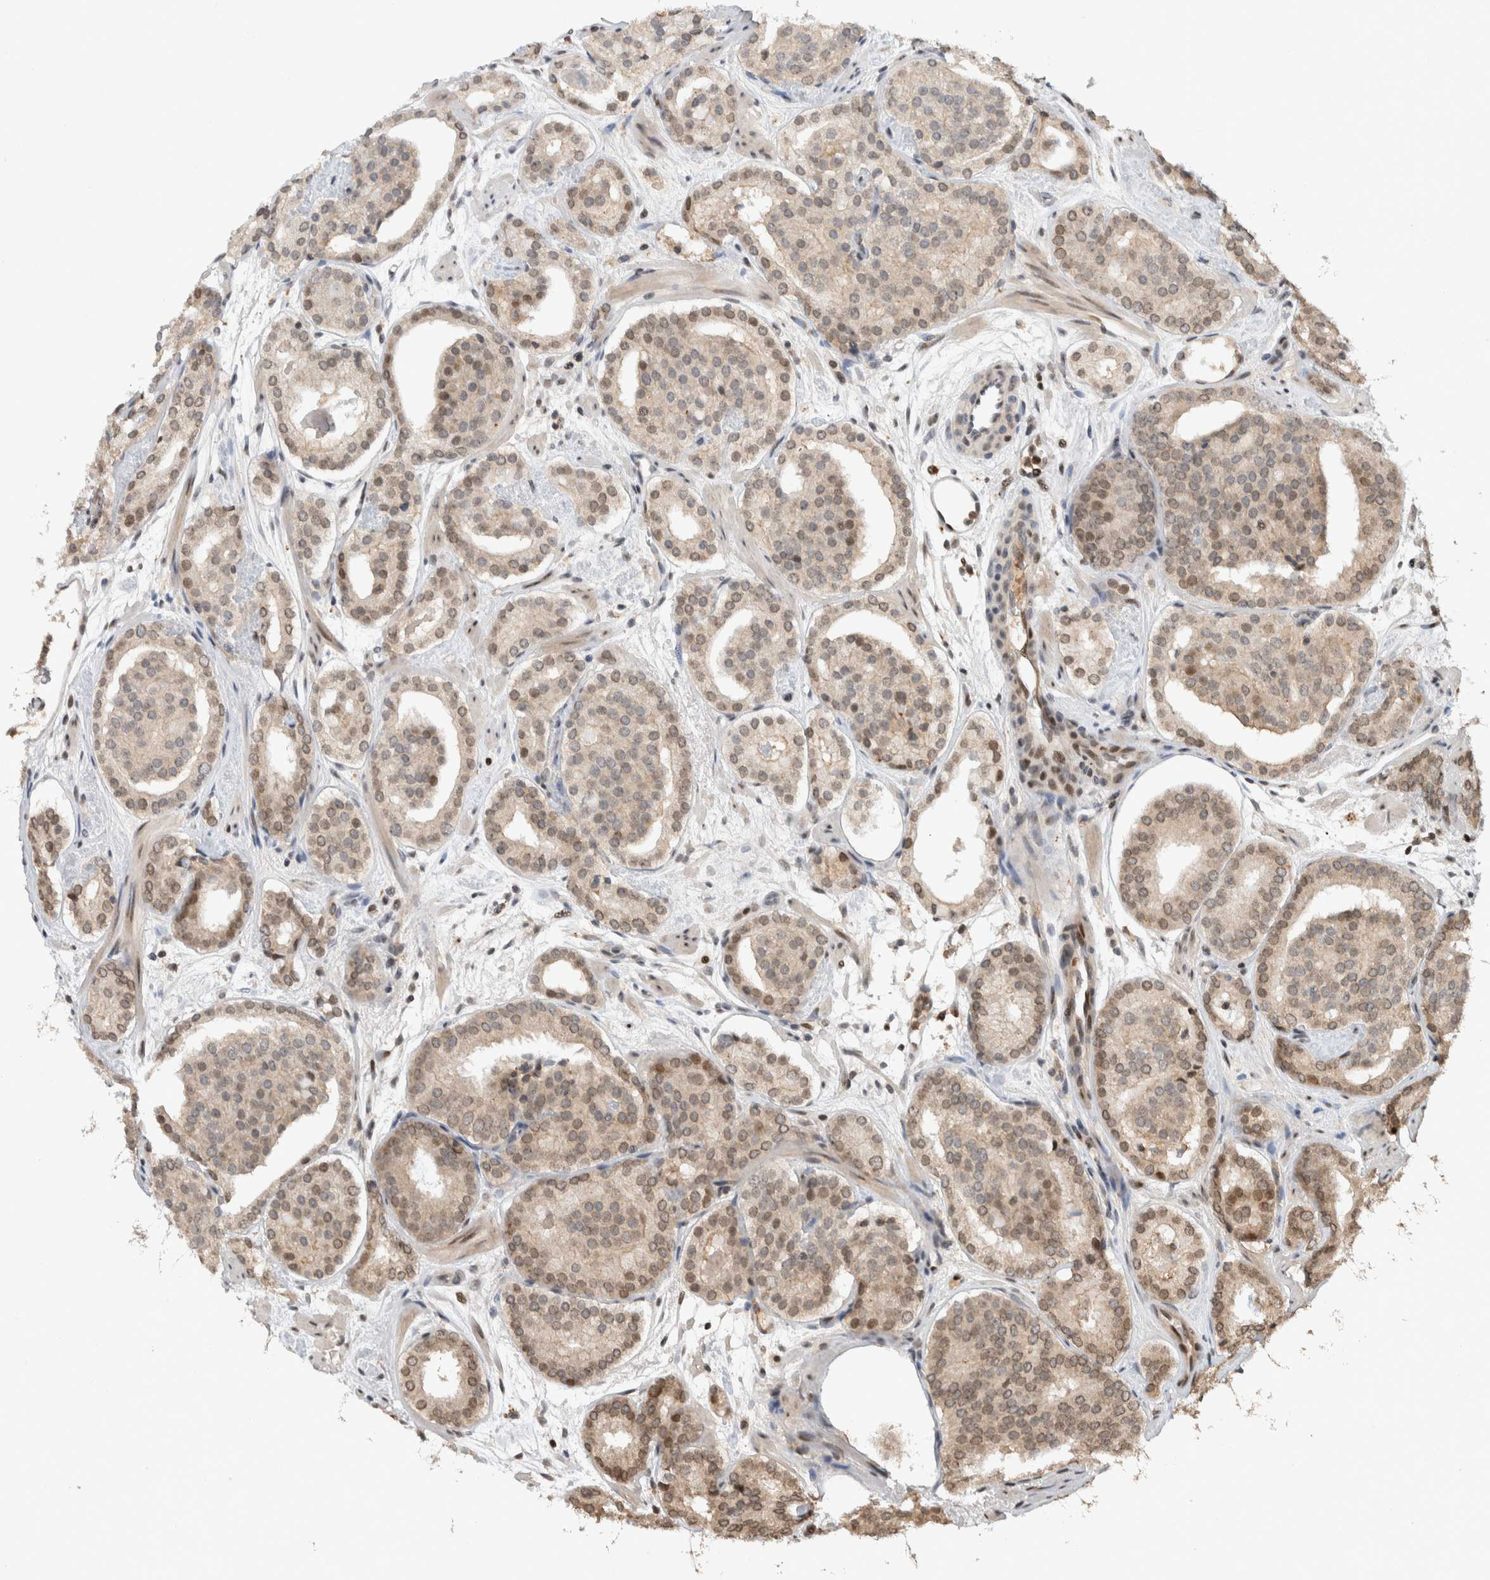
{"staining": {"intensity": "weak", "quantity": ">75%", "location": "cytoplasmic/membranous,nuclear"}, "tissue": "prostate cancer", "cell_type": "Tumor cells", "image_type": "cancer", "snomed": [{"axis": "morphology", "description": "Adenocarcinoma, Low grade"}, {"axis": "topography", "description": "Prostate"}], "caption": "There is low levels of weak cytoplasmic/membranous and nuclear positivity in tumor cells of prostate adenocarcinoma (low-grade), as demonstrated by immunohistochemical staining (brown color).", "gene": "ZNF521", "patient": {"sex": "male", "age": 69}}